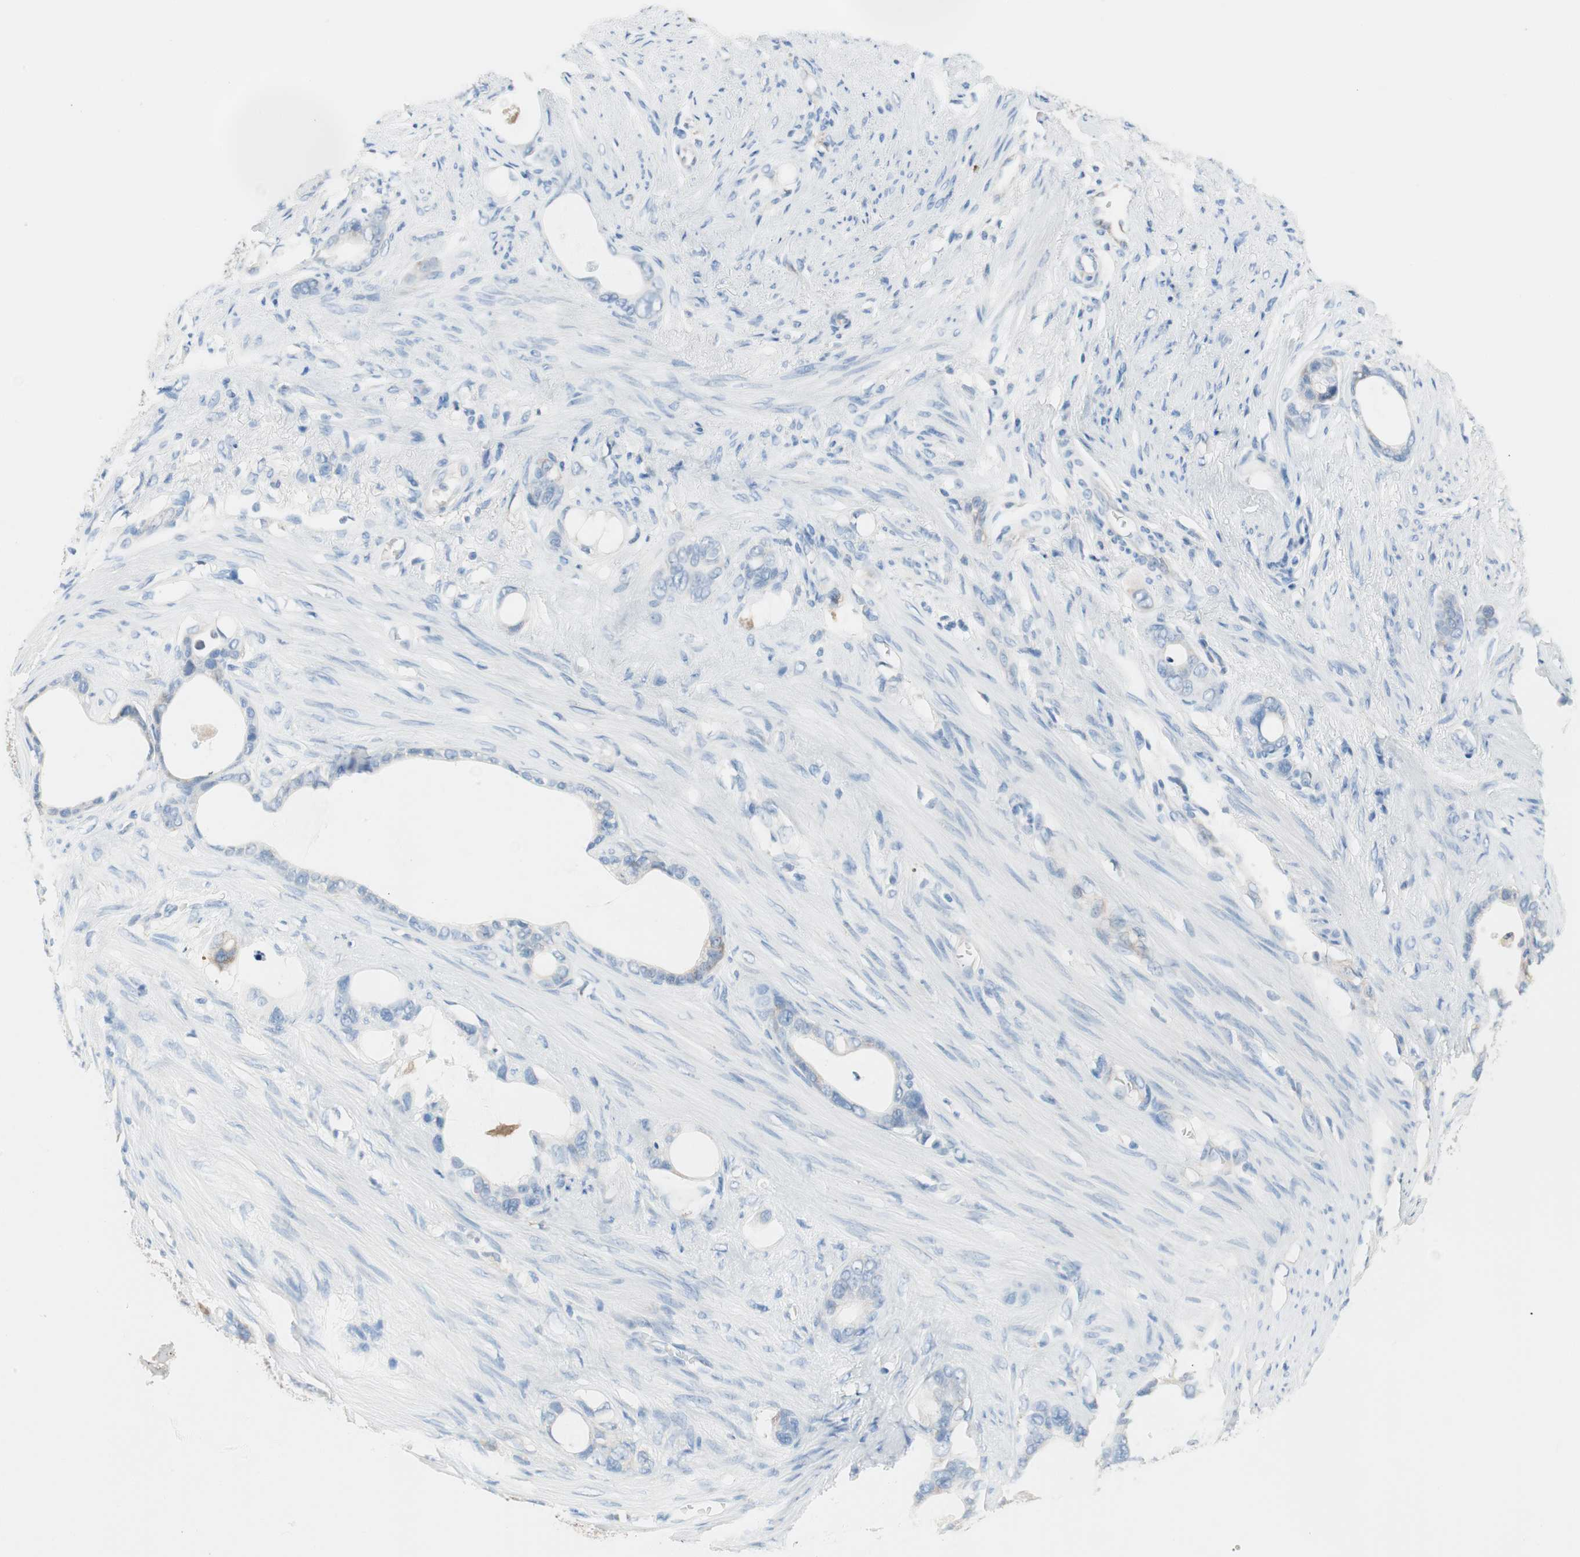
{"staining": {"intensity": "negative", "quantity": "none", "location": "none"}, "tissue": "stomach cancer", "cell_type": "Tumor cells", "image_type": "cancer", "snomed": [{"axis": "morphology", "description": "Adenocarcinoma, NOS"}, {"axis": "topography", "description": "Stomach"}], "caption": "Stomach cancer (adenocarcinoma) stained for a protein using immunohistochemistry (IHC) displays no expression tumor cells.", "gene": "GLUL", "patient": {"sex": "female", "age": 75}}